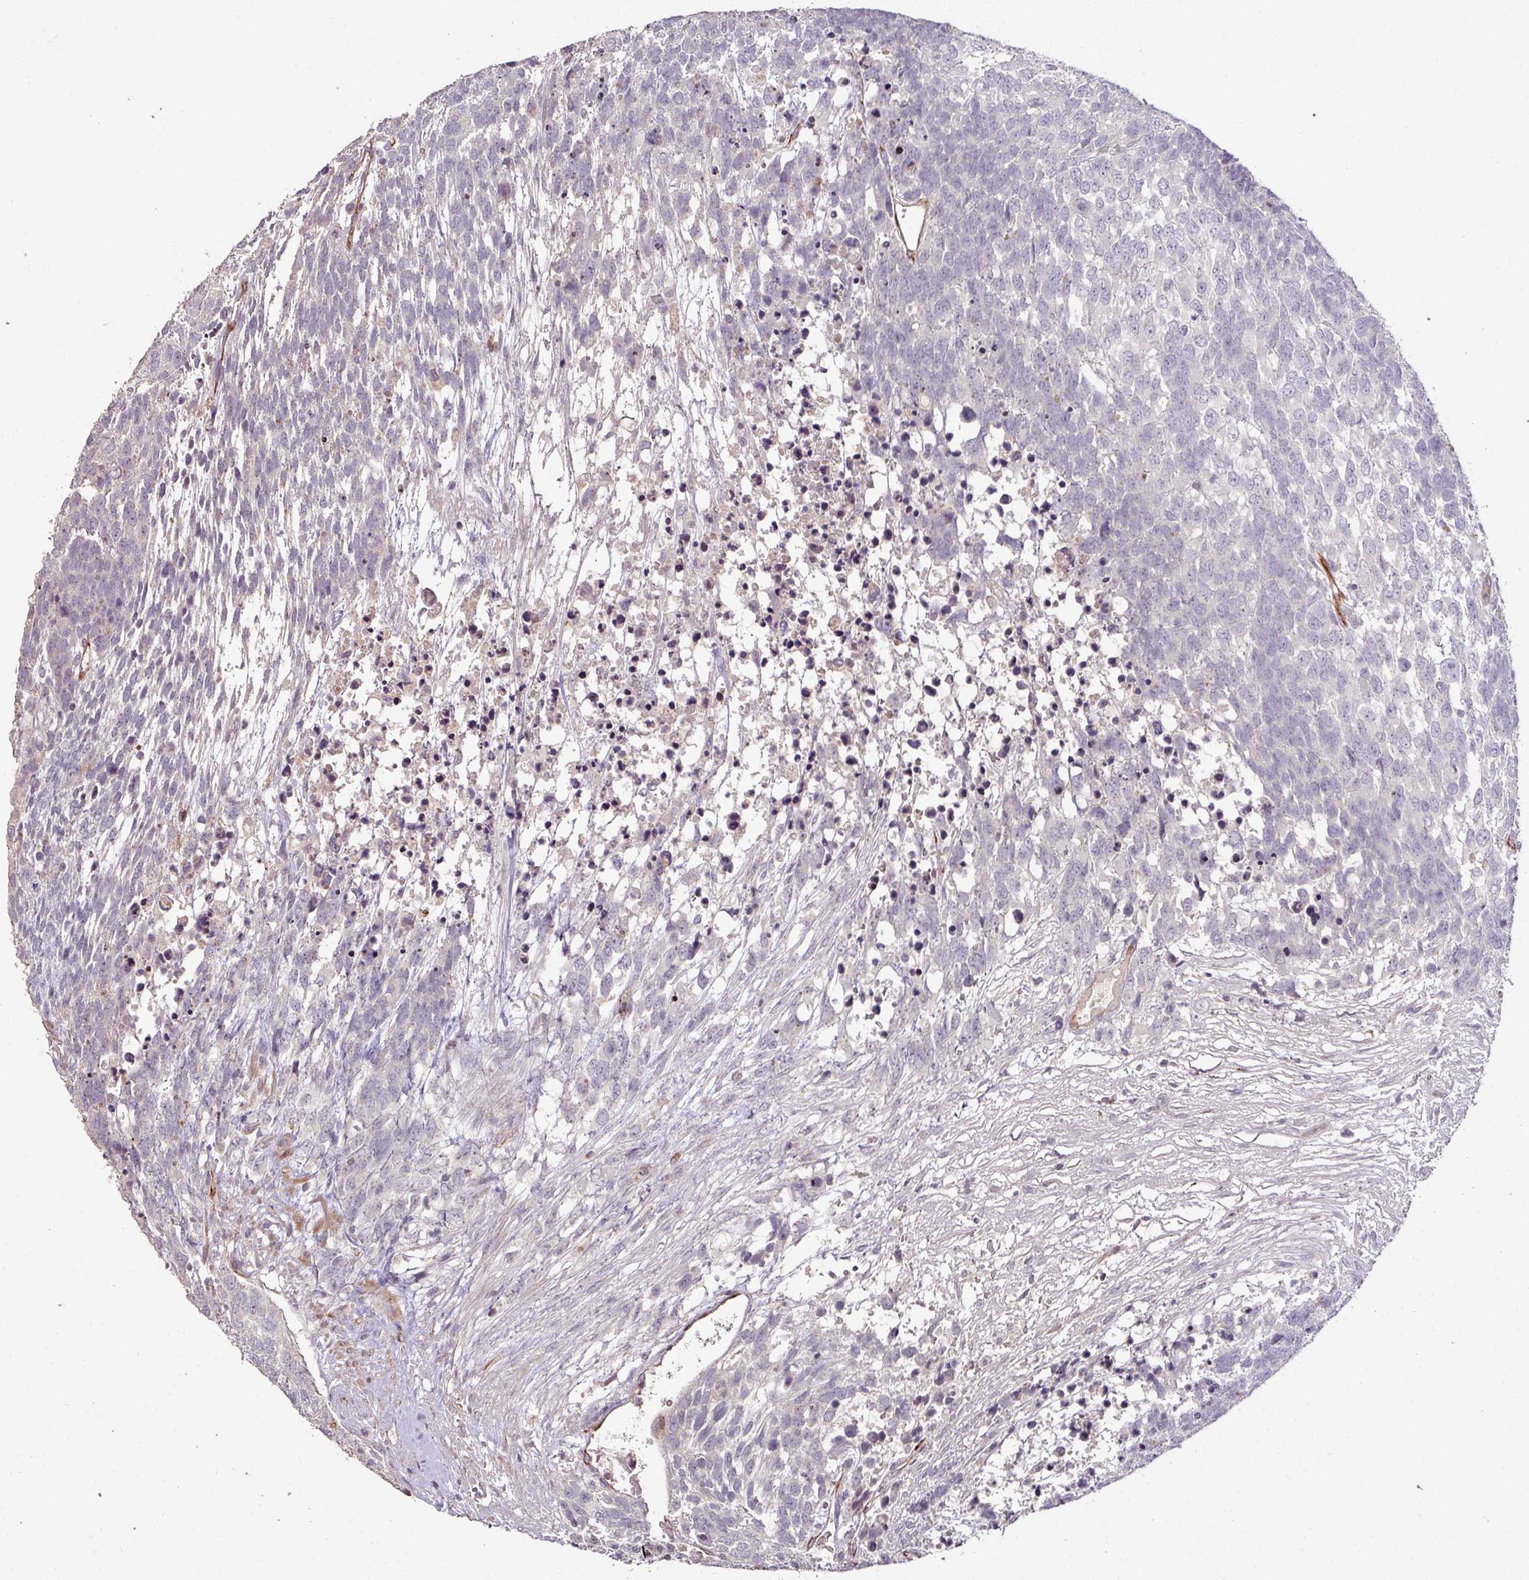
{"staining": {"intensity": "negative", "quantity": "none", "location": "none"}, "tissue": "testis cancer", "cell_type": "Tumor cells", "image_type": "cancer", "snomed": [{"axis": "morphology", "description": "Carcinoma, Embryonal, NOS"}, {"axis": "topography", "description": "Testis"}], "caption": "Testis cancer (embryonal carcinoma) was stained to show a protein in brown. There is no significant staining in tumor cells. Brightfield microscopy of immunohistochemistry (IHC) stained with DAB (brown) and hematoxylin (blue), captured at high magnification.", "gene": "RPL23A", "patient": {"sex": "male", "age": 23}}